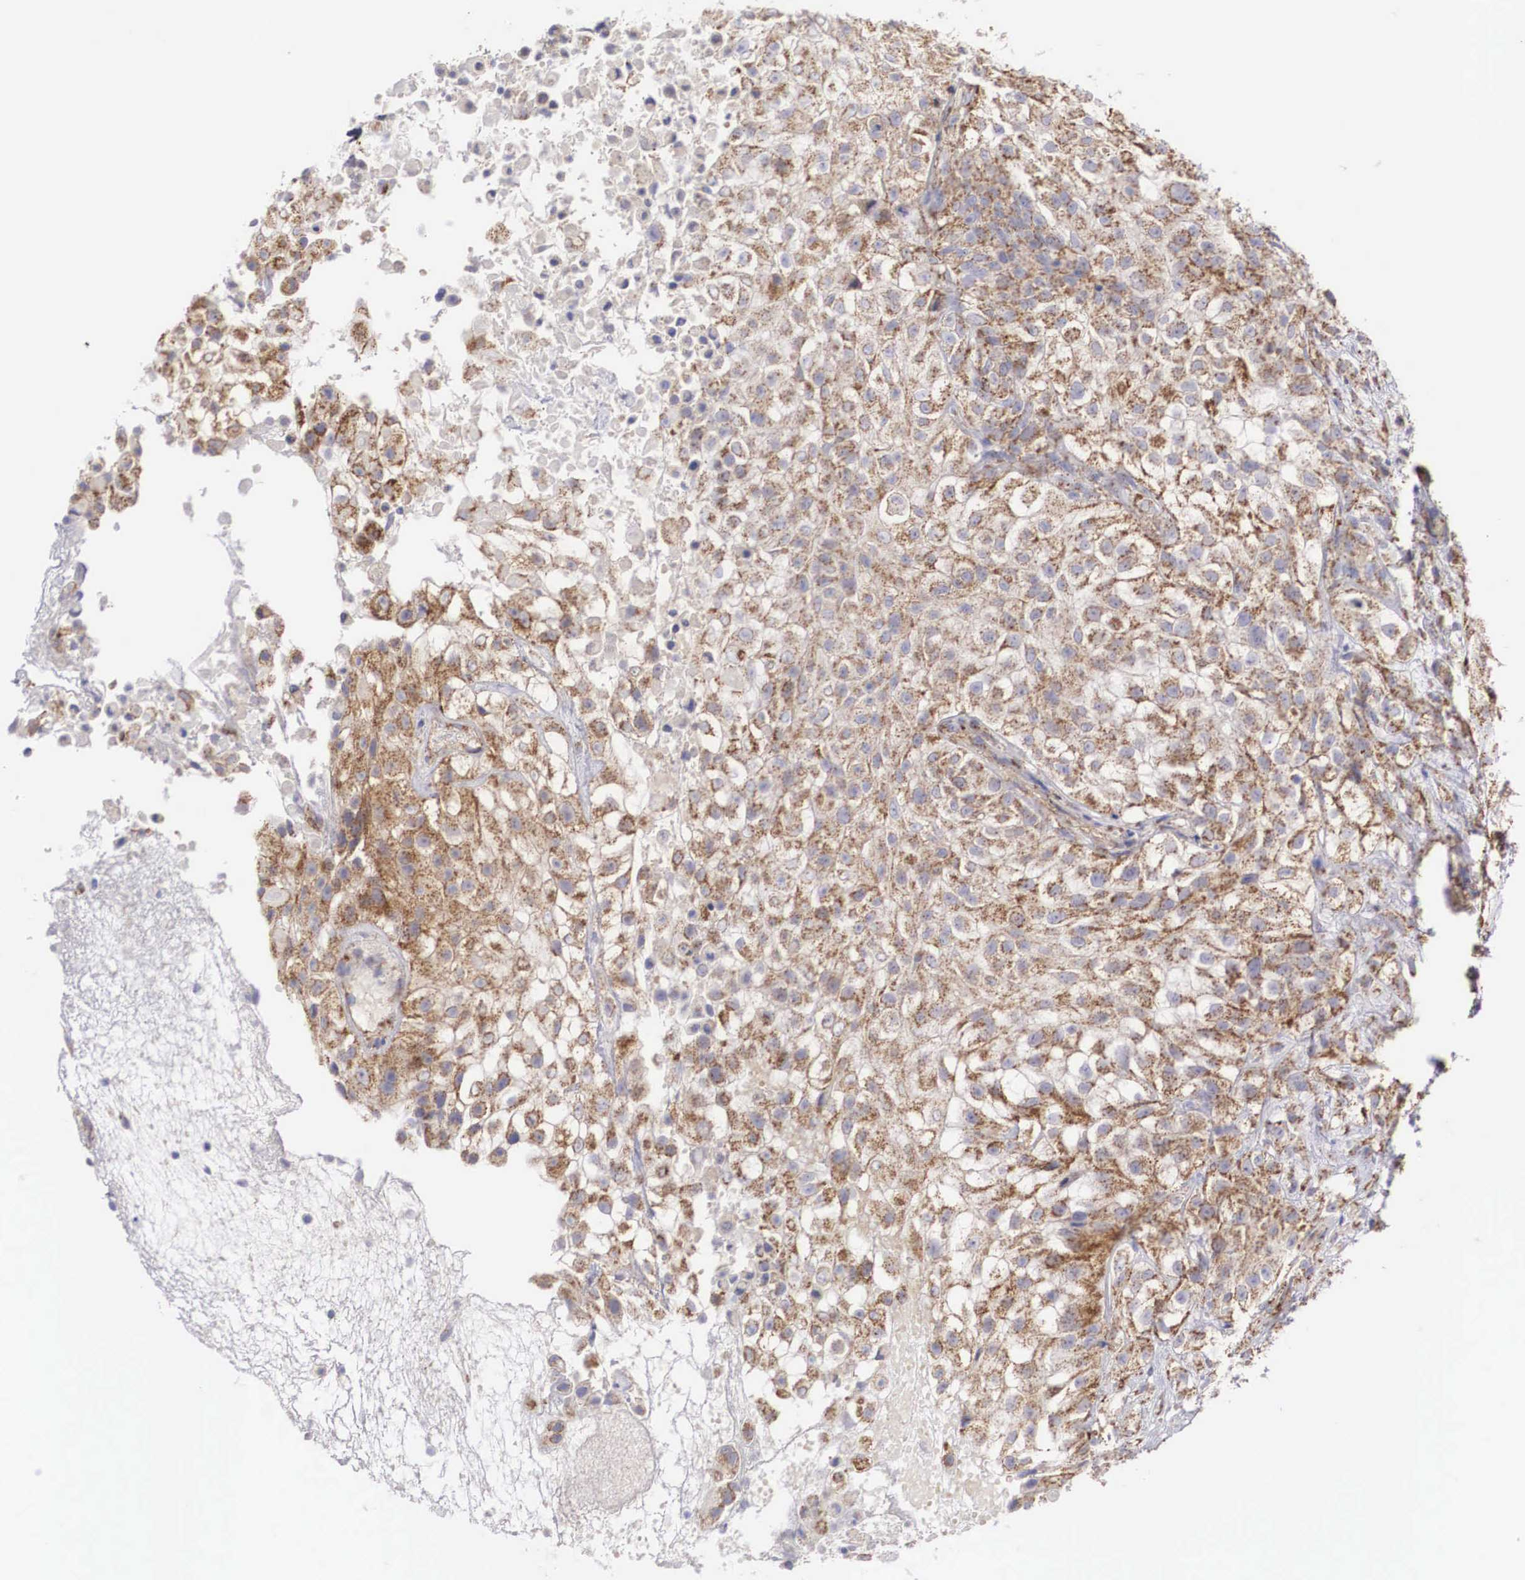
{"staining": {"intensity": "moderate", "quantity": ">75%", "location": "cytoplasmic/membranous"}, "tissue": "urothelial cancer", "cell_type": "Tumor cells", "image_type": "cancer", "snomed": [{"axis": "morphology", "description": "Urothelial carcinoma, High grade"}, {"axis": "topography", "description": "Urinary bladder"}], "caption": "DAB (3,3'-diaminobenzidine) immunohistochemical staining of human urothelial cancer shows moderate cytoplasmic/membranous protein staining in approximately >75% of tumor cells. Ihc stains the protein in brown and the nuclei are stained blue.", "gene": "XPNPEP3", "patient": {"sex": "male", "age": 56}}